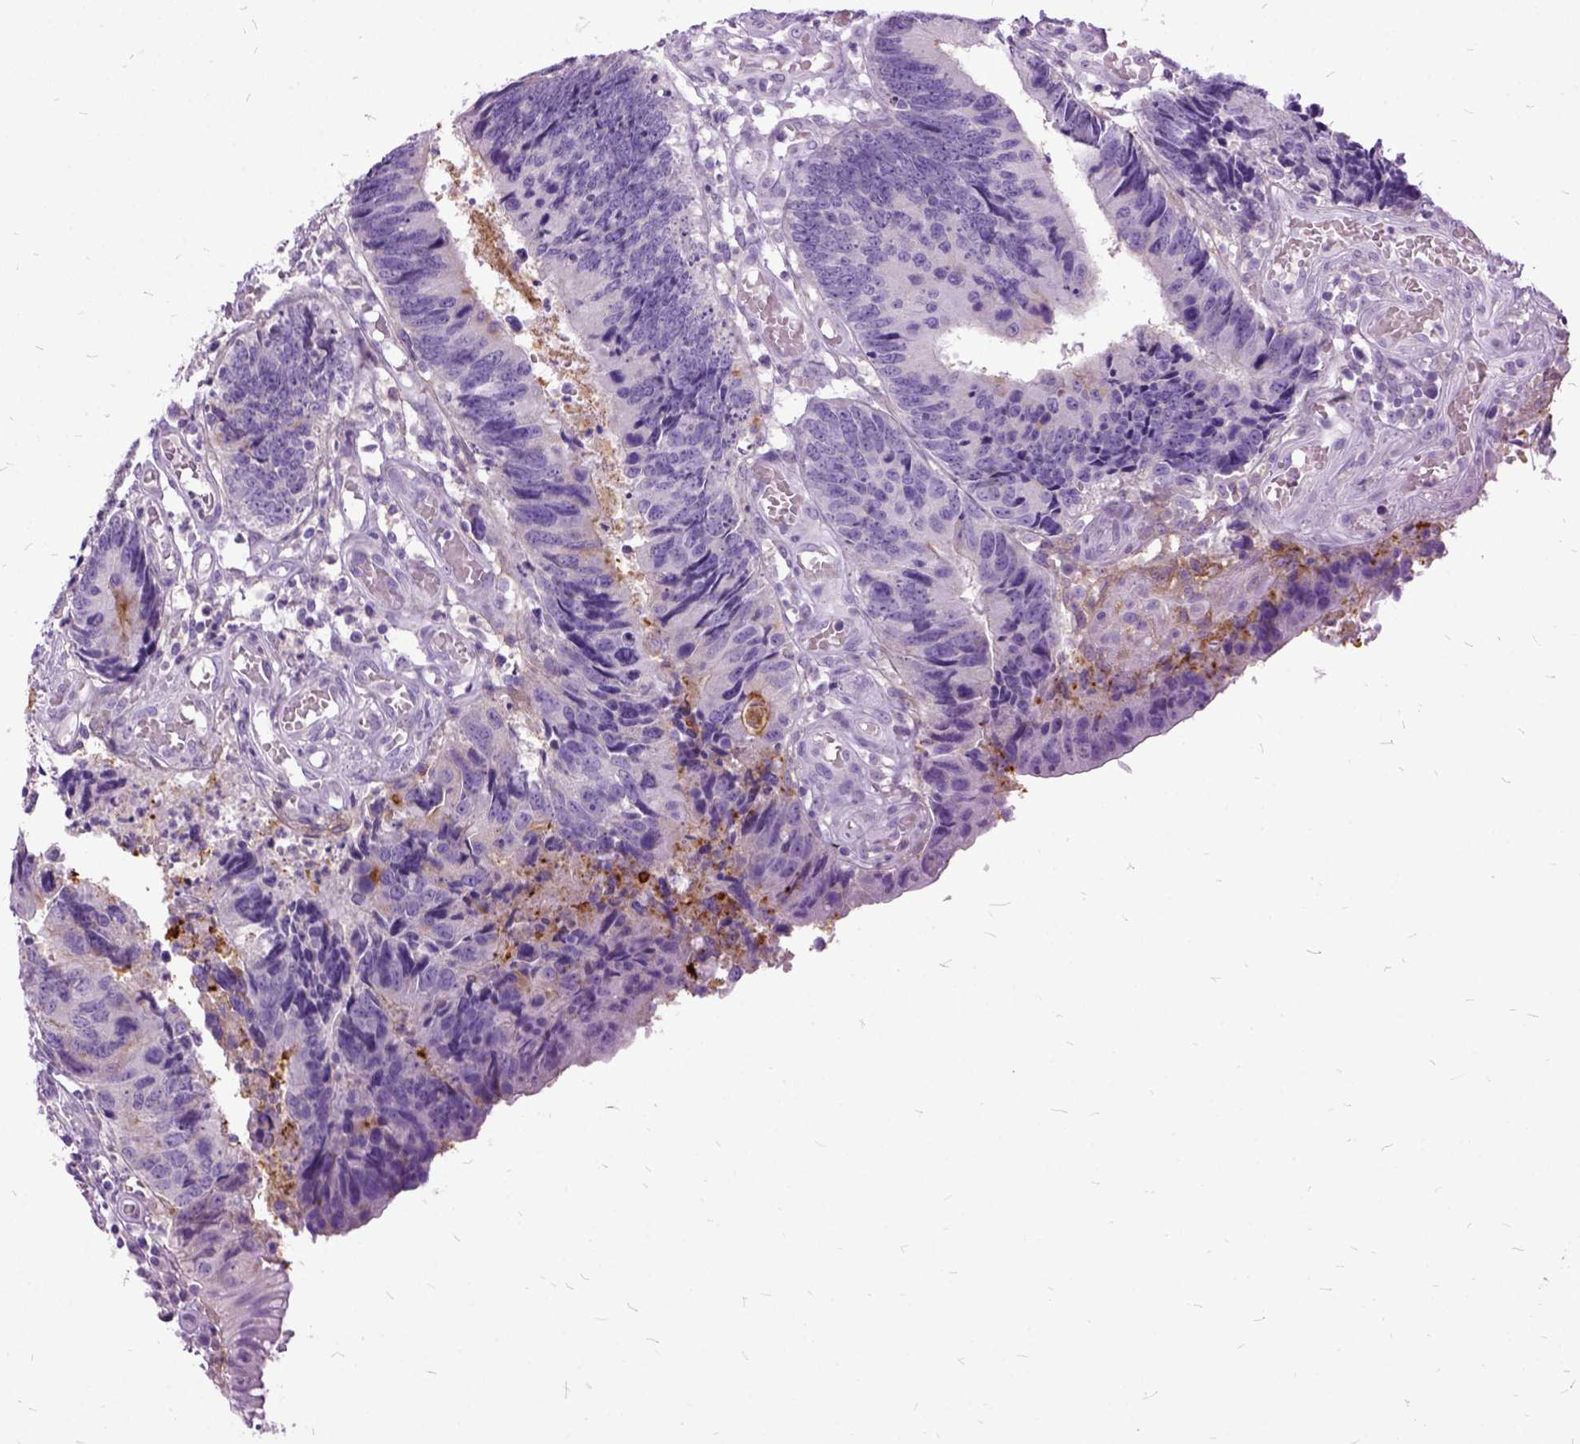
{"staining": {"intensity": "negative", "quantity": "none", "location": "none"}, "tissue": "colorectal cancer", "cell_type": "Tumor cells", "image_type": "cancer", "snomed": [{"axis": "morphology", "description": "Adenocarcinoma, NOS"}, {"axis": "topography", "description": "Colon"}], "caption": "DAB immunohistochemical staining of adenocarcinoma (colorectal) shows no significant positivity in tumor cells. The staining was performed using DAB (3,3'-diaminobenzidine) to visualize the protein expression in brown, while the nuclei were stained in blue with hematoxylin (Magnification: 20x).", "gene": "MME", "patient": {"sex": "female", "age": 67}}